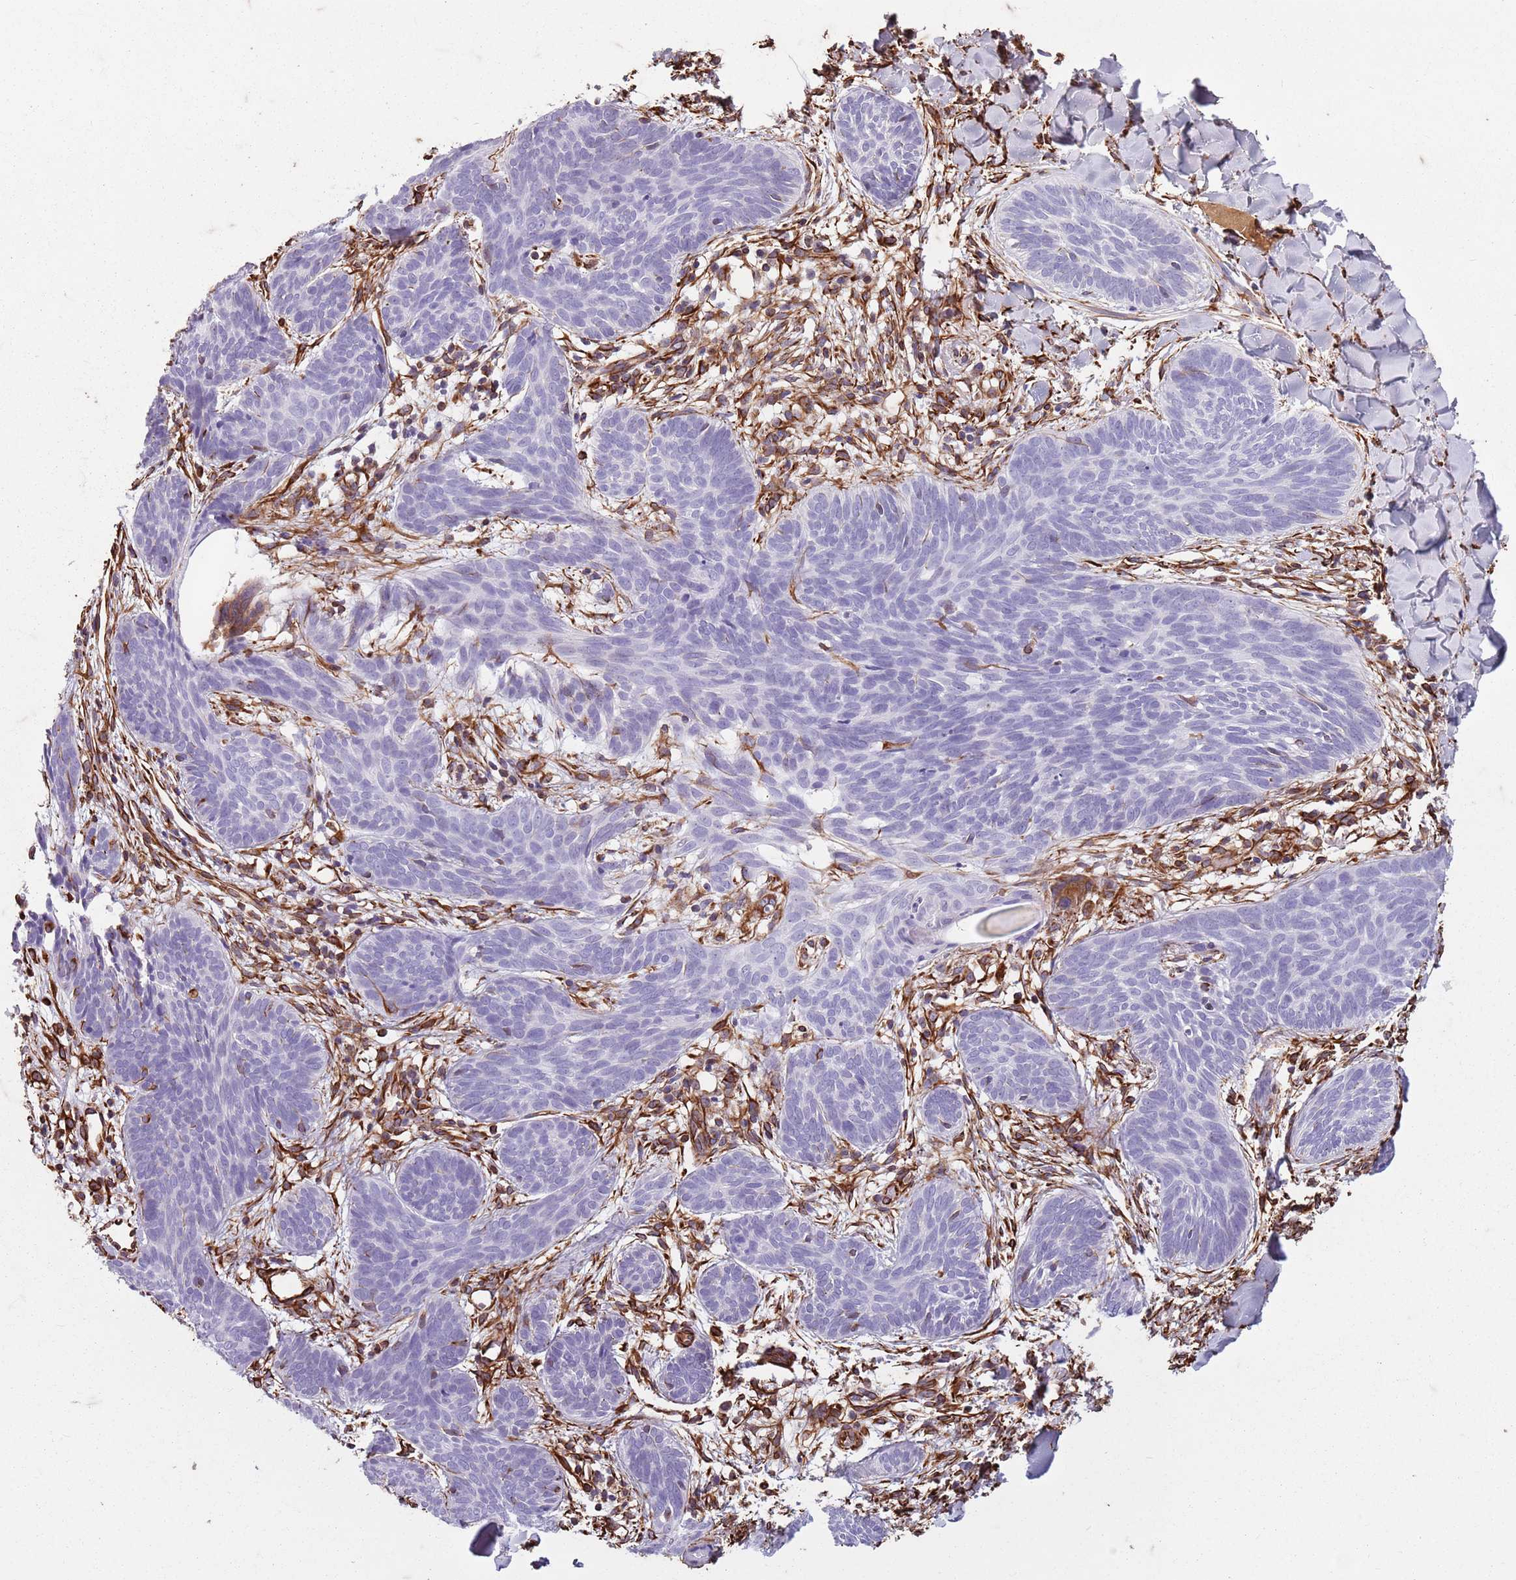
{"staining": {"intensity": "negative", "quantity": "none", "location": "none"}, "tissue": "skin cancer", "cell_type": "Tumor cells", "image_type": "cancer", "snomed": [{"axis": "morphology", "description": "Basal cell carcinoma"}, {"axis": "topography", "description": "Skin"}], "caption": "This is a photomicrograph of immunohistochemistry (IHC) staining of basal cell carcinoma (skin), which shows no expression in tumor cells.", "gene": "TAS2R38", "patient": {"sex": "female", "age": 81}}